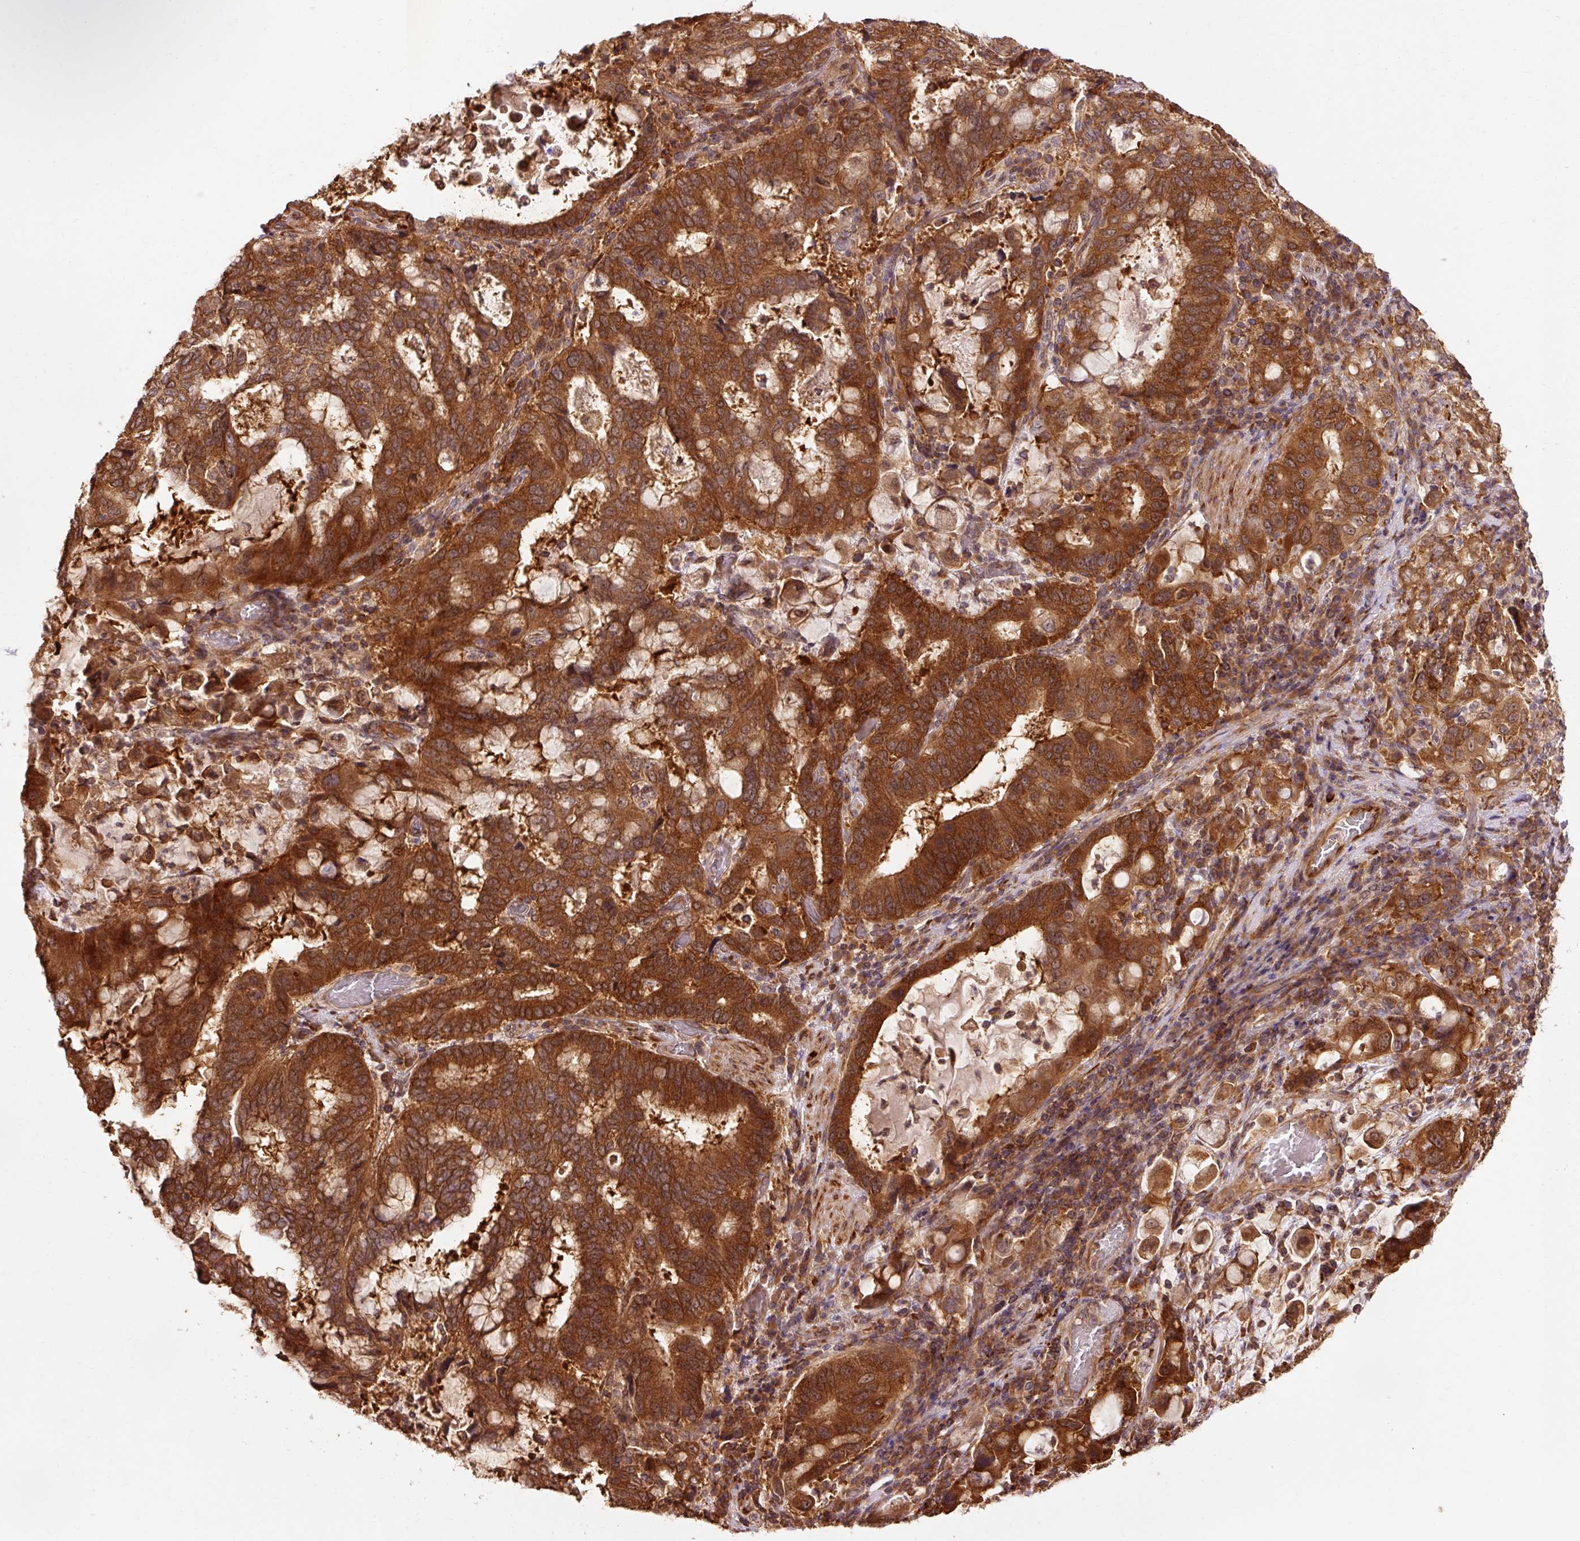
{"staining": {"intensity": "strong", "quantity": ">75%", "location": "cytoplasmic/membranous"}, "tissue": "stomach cancer", "cell_type": "Tumor cells", "image_type": "cancer", "snomed": [{"axis": "morphology", "description": "Adenocarcinoma, NOS"}, {"axis": "topography", "description": "Stomach, upper"}, {"axis": "topography", "description": "Stomach"}], "caption": "Immunohistochemical staining of stomach cancer demonstrates high levels of strong cytoplasmic/membranous positivity in approximately >75% of tumor cells.", "gene": "PDAP1", "patient": {"sex": "male", "age": 62}}